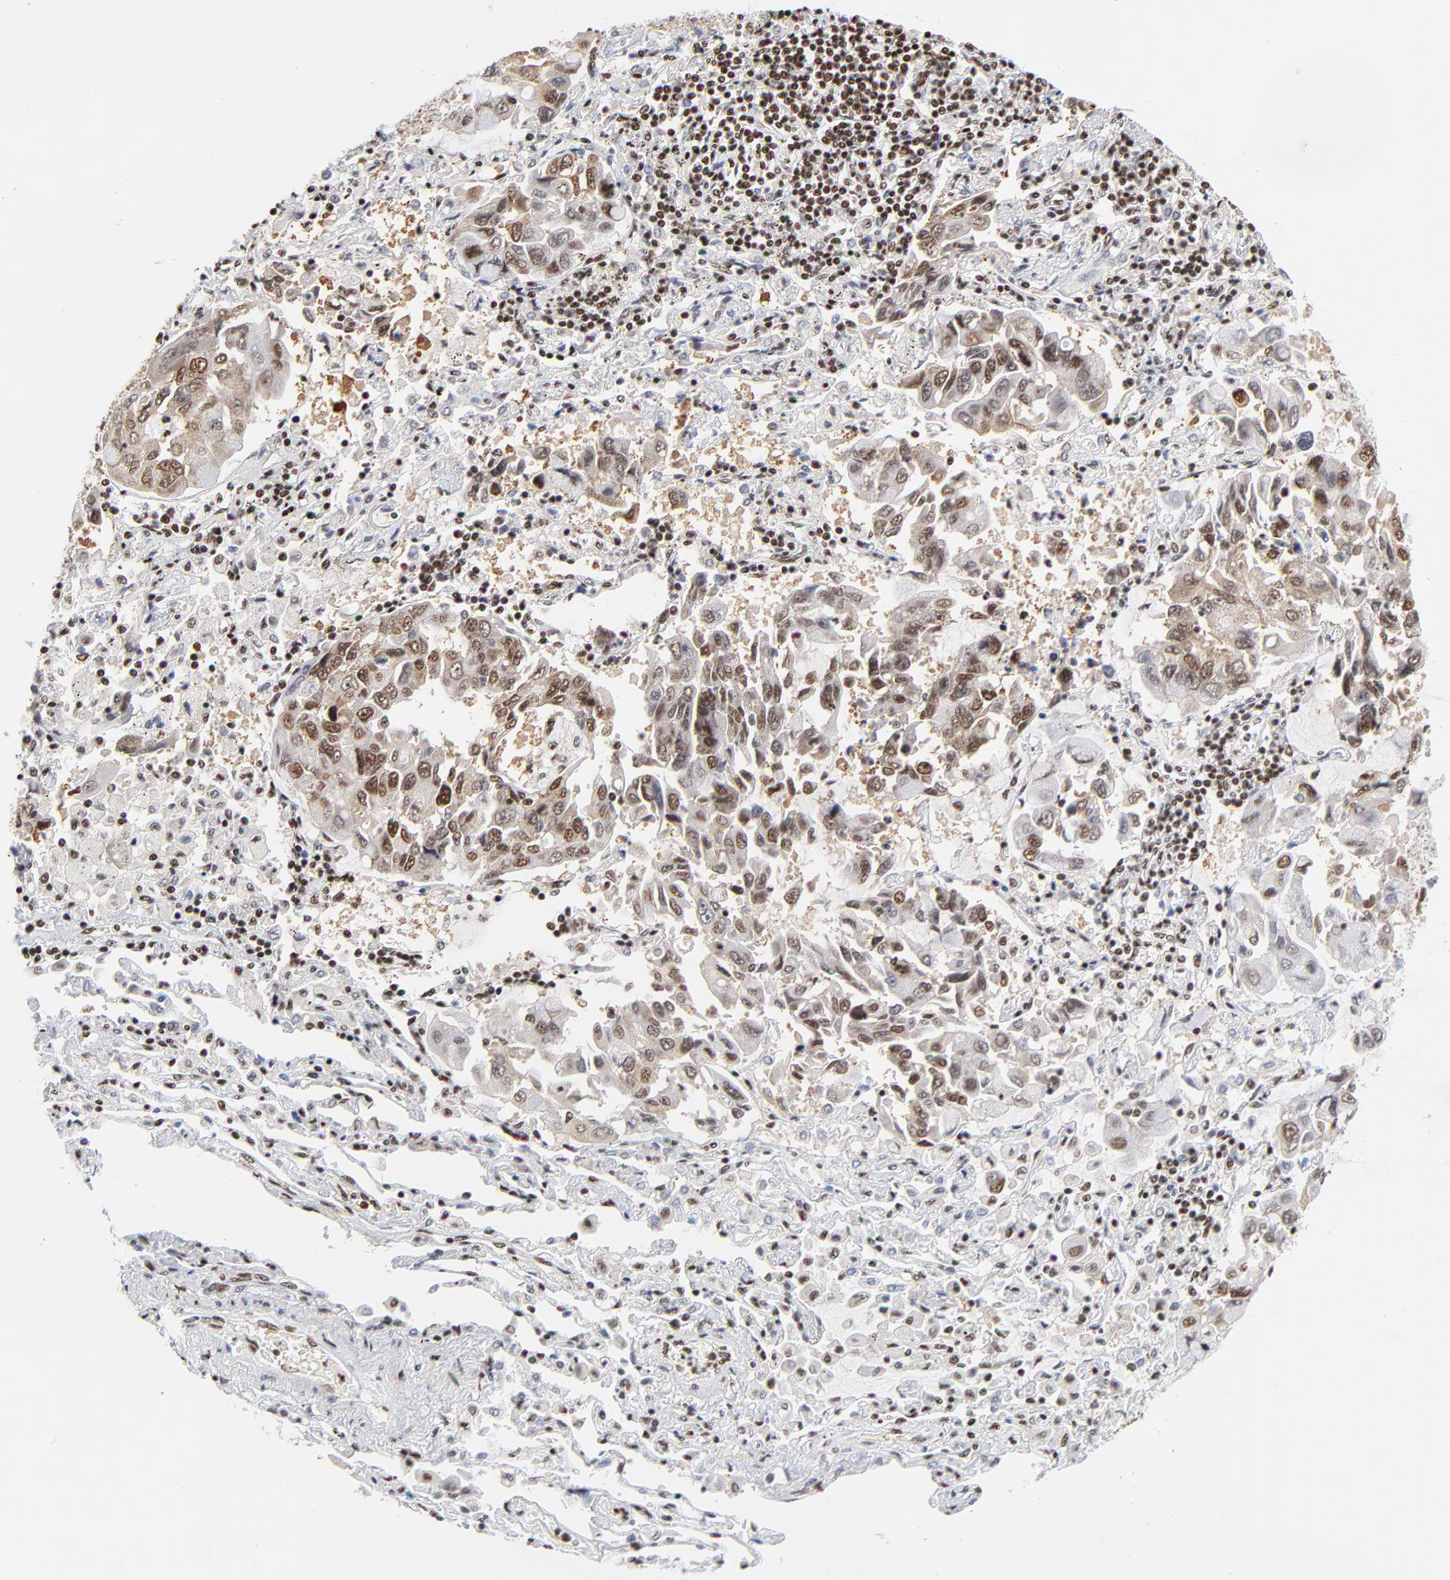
{"staining": {"intensity": "strong", "quantity": ">75%", "location": "cytoplasmic/membranous"}, "tissue": "lung cancer", "cell_type": "Tumor cells", "image_type": "cancer", "snomed": [{"axis": "morphology", "description": "Adenocarcinoma, NOS"}, {"axis": "topography", "description": "Lung"}], "caption": "Immunohistochemical staining of lung adenocarcinoma demonstrates strong cytoplasmic/membranous protein expression in about >75% of tumor cells.", "gene": "CREB1", "patient": {"sex": "male", "age": 64}}